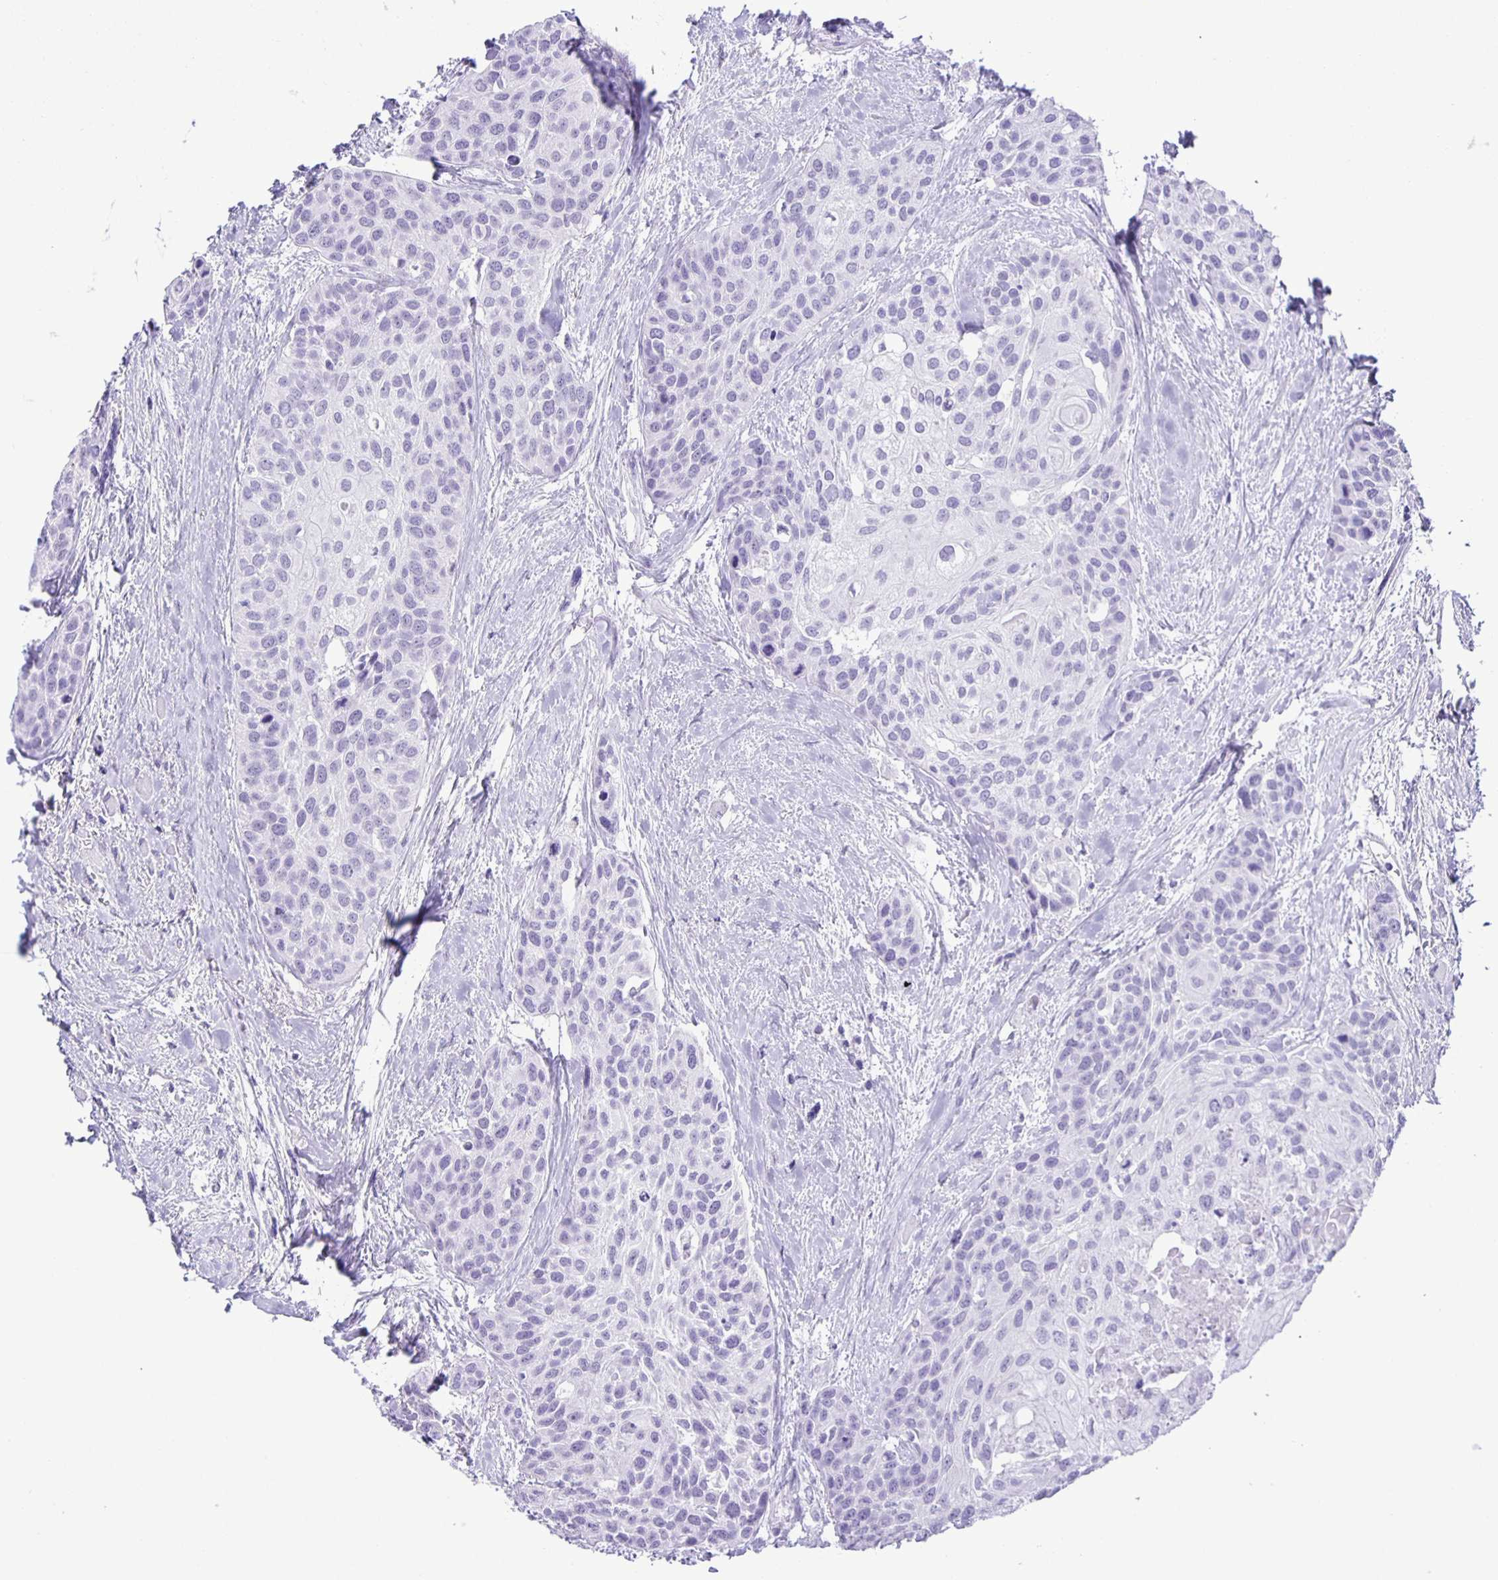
{"staining": {"intensity": "negative", "quantity": "none", "location": "none"}, "tissue": "head and neck cancer", "cell_type": "Tumor cells", "image_type": "cancer", "snomed": [{"axis": "morphology", "description": "Squamous cell carcinoma, NOS"}, {"axis": "topography", "description": "Head-Neck"}], "caption": "A micrograph of human head and neck cancer (squamous cell carcinoma) is negative for staining in tumor cells.", "gene": "EZHIP", "patient": {"sex": "female", "age": 50}}